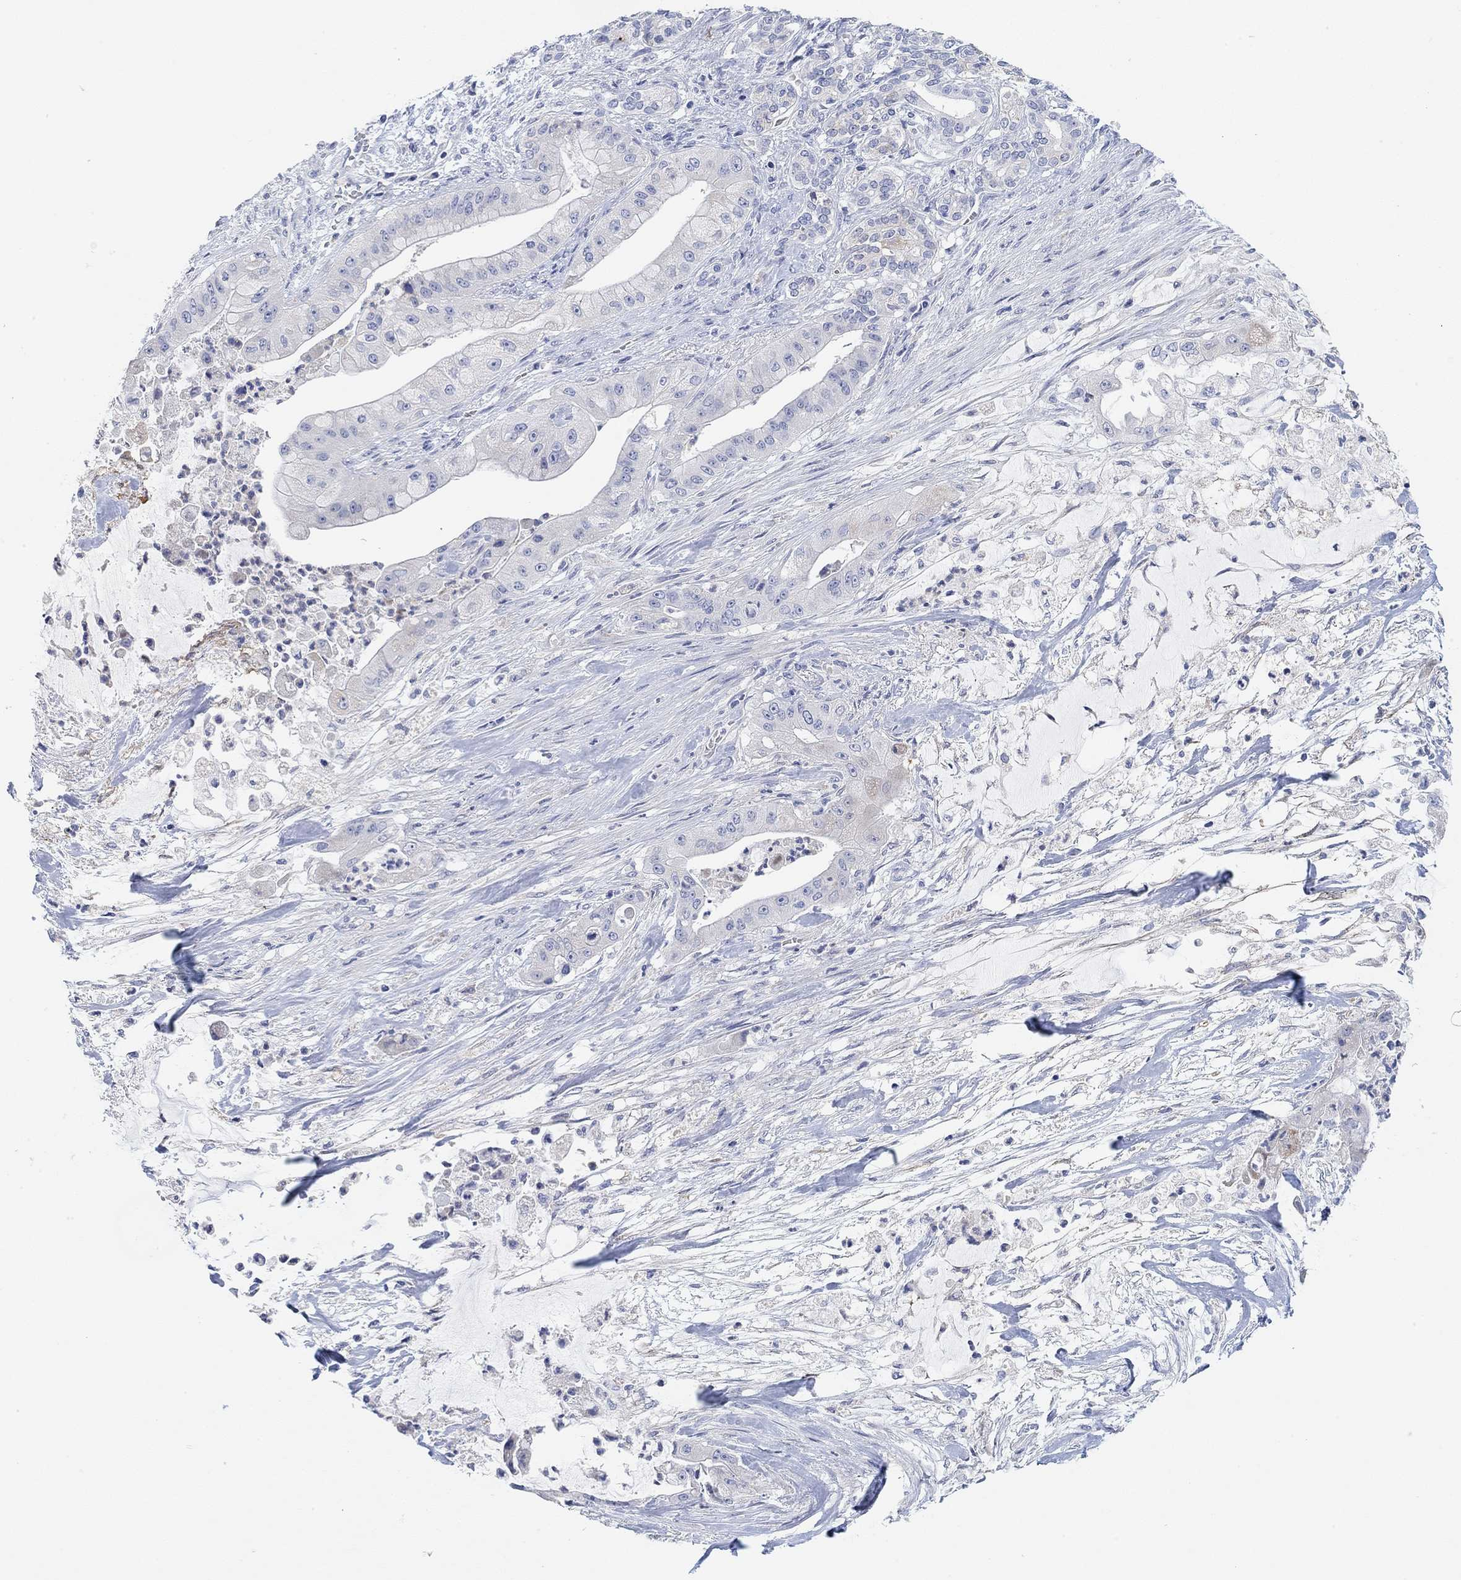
{"staining": {"intensity": "weak", "quantity": "<25%", "location": "cytoplasmic/membranous"}, "tissue": "pancreatic cancer", "cell_type": "Tumor cells", "image_type": "cancer", "snomed": [{"axis": "morphology", "description": "Normal tissue, NOS"}, {"axis": "morphology", "description": "Inflammation, NOS"}, {"axis": "morphology", "description": "Adenocarcinoma, NOS"}, {"axis": "topography", "description": "Pancreas"}], "caption": "An immunohistochemistry micrograph of pancreatic cancer (adenocarcinoma) is shown. There is no staining in tumor cells of pancreatic cancer (adenocarcinoma). (DAB (3,3'-diaminobenzidine) immunohistochemistry (IHC) with hematoxylin counter stain).", "gene": "VAT1L", "patient": {"sex": "male", "age": 57}}